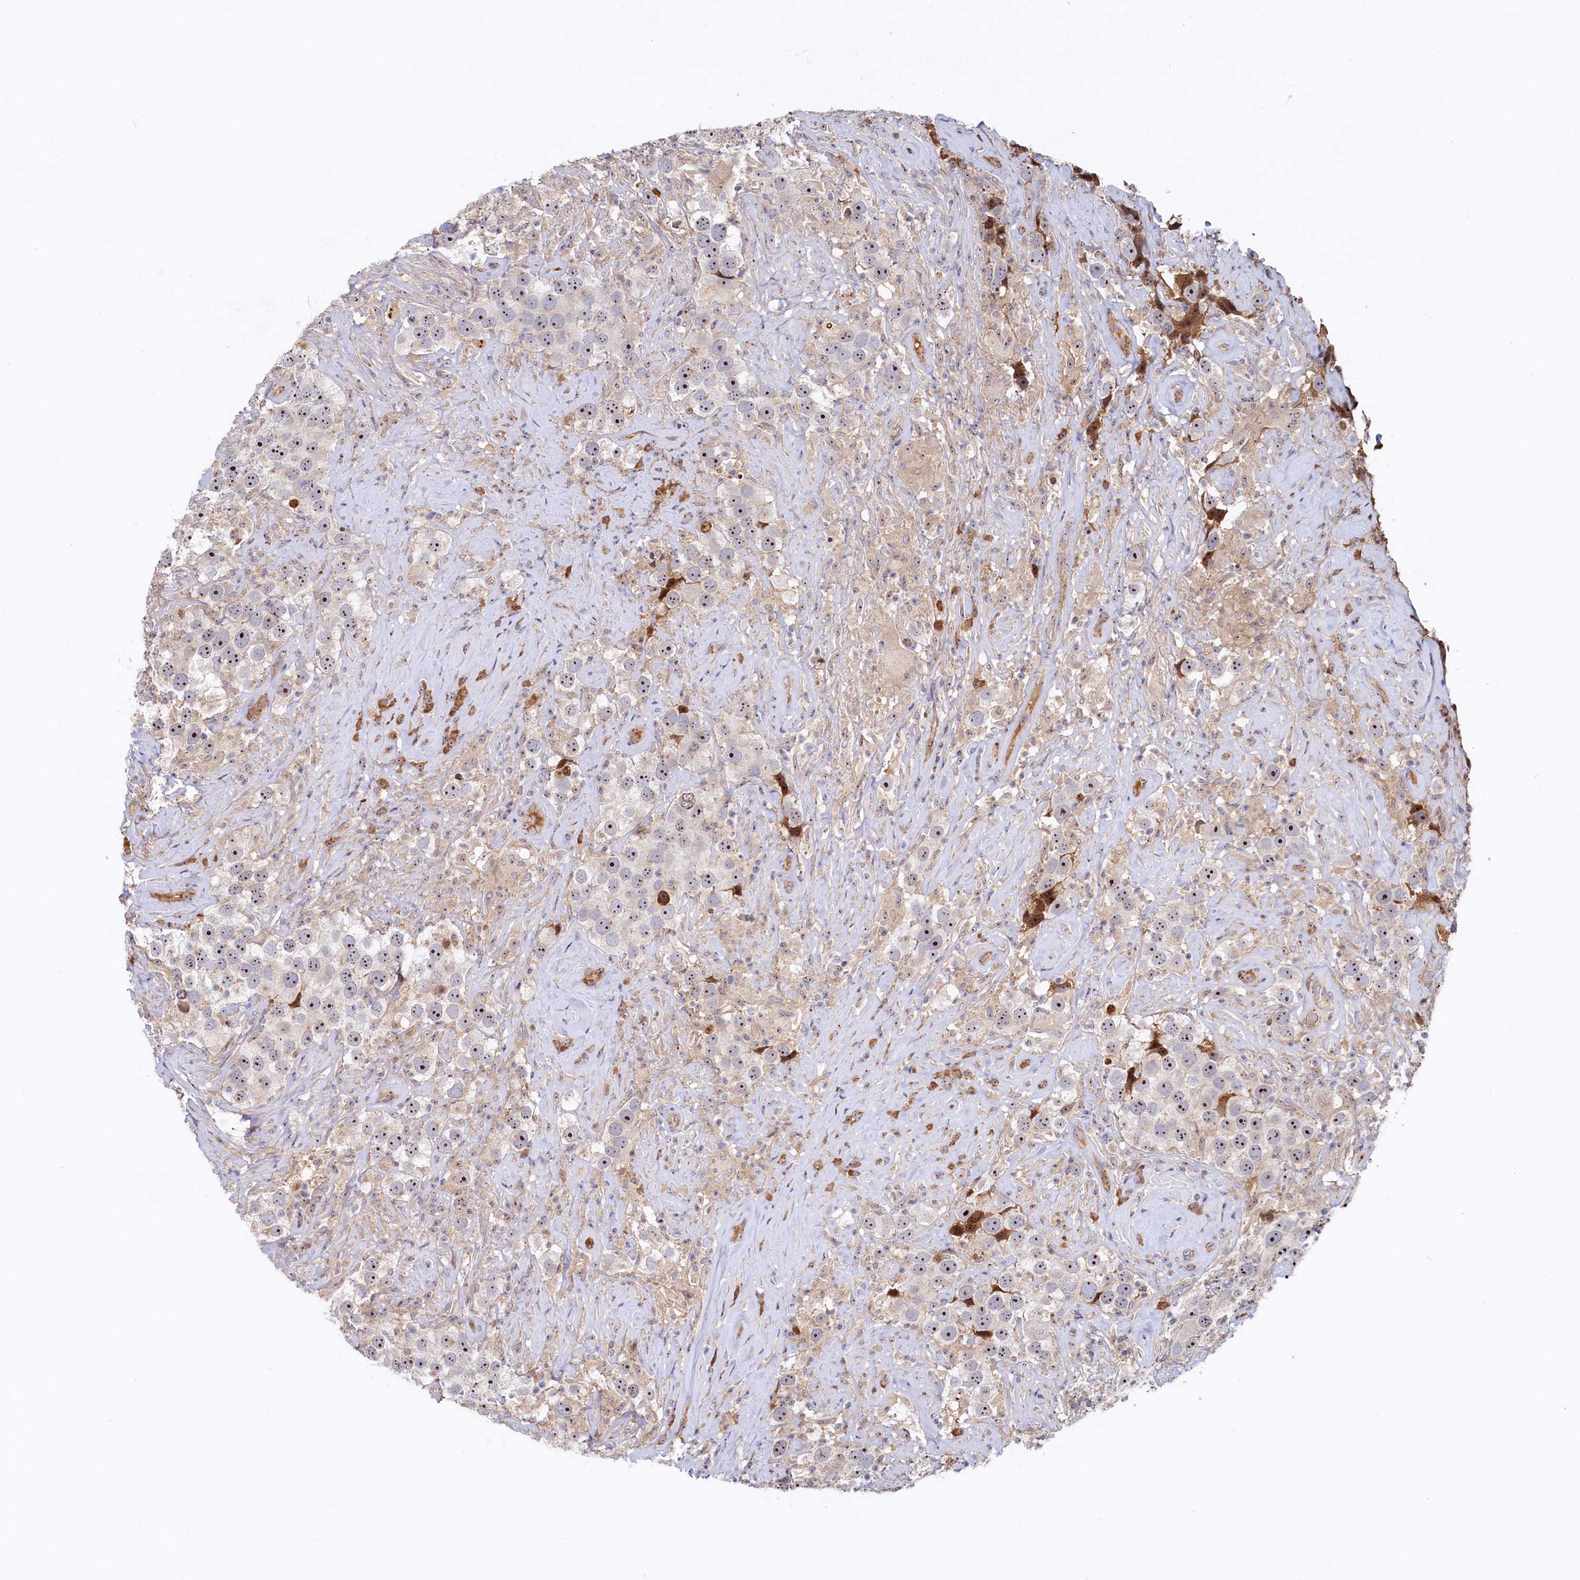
{"staining": {"intensity": "strong", "quantity": ">75%", "location": "nuclear"}, "tissue": "testis cancer", "cell_type": "Tumor cells", "image_type": "cancer", "snomed": [{"axis": "morphology", "description": "Seminoma, NOS"}, {"axis": "topography", "description": "Testis"}], "caption": "Seminoma (testis) stained for a protein shows strong nuclear positivity in tumor cells.", "gene": "RGS7BP", "patient": {"sex": "male", "age": 49}}